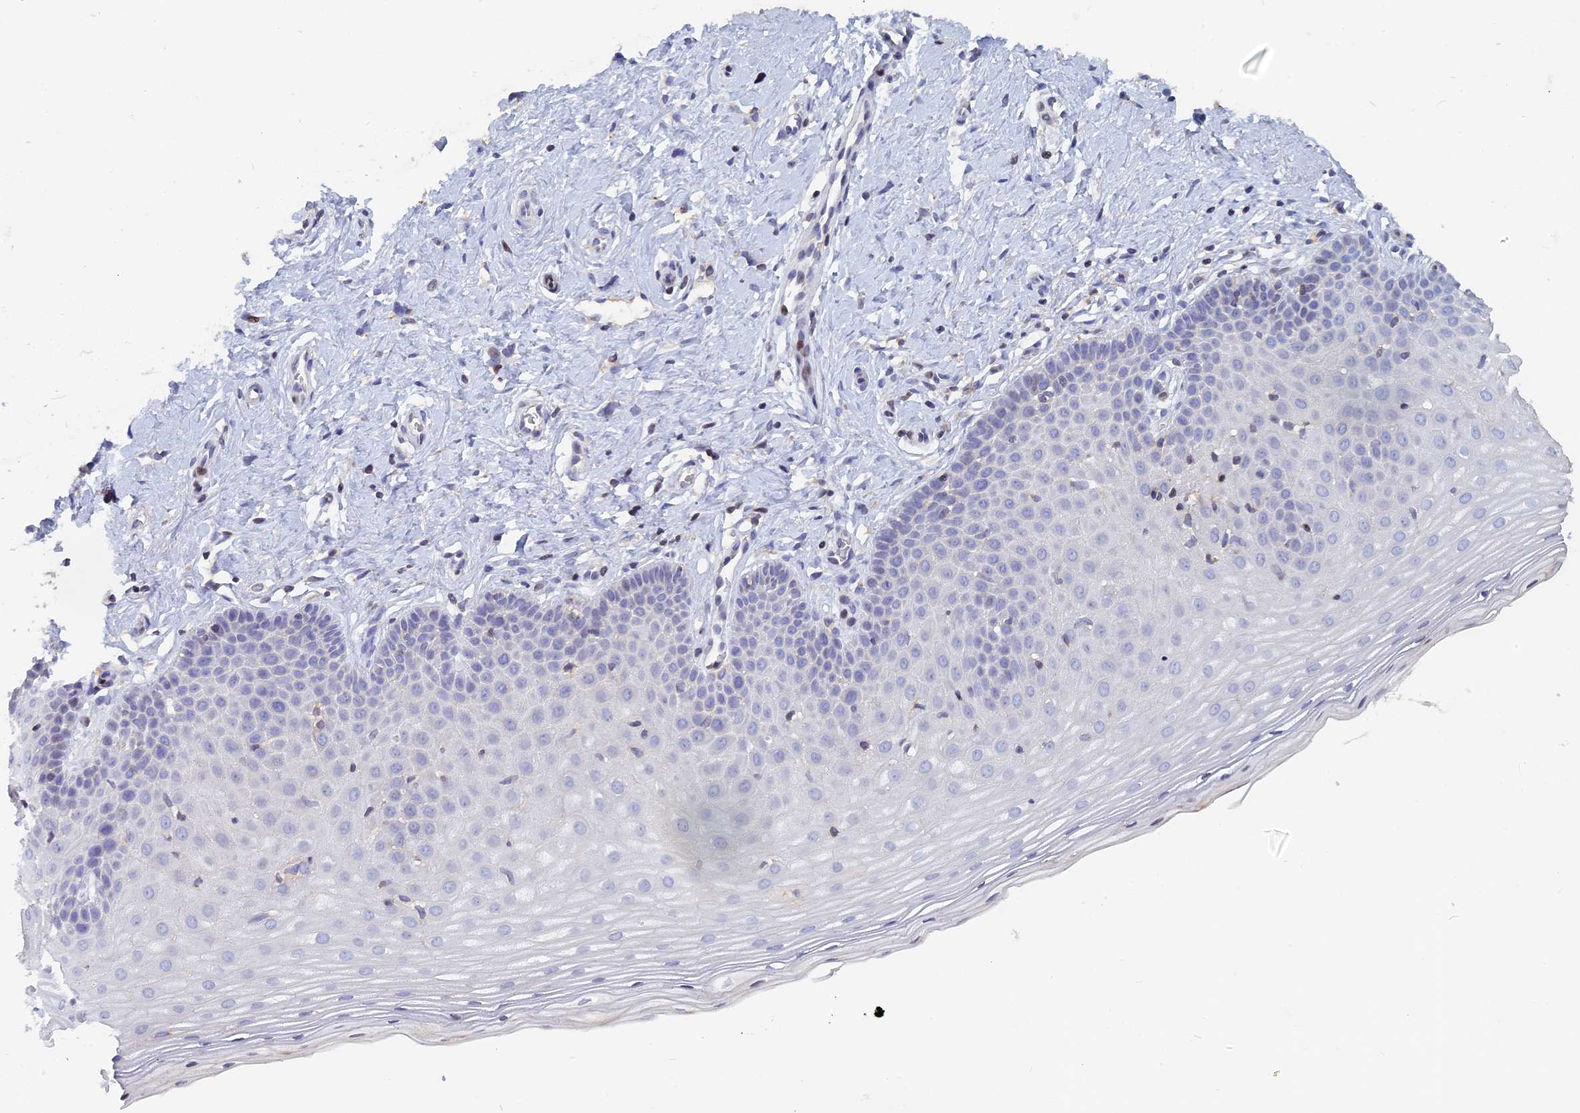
{"staining": {"intensity": "negative", "quantity": "none", "location": "none"}, "tissue": "cervix", "cell_type": "Glandular cells", "image_type": "normal", "snomed": [{"axis": "morphology", "description": "Normal tissue, NOS"}, {"axis": "topography", "description": "Cervix"}], "caption": "An immunohistochemistry (IHC) image of normal cervix is shown. There is no staining in glandular cells of cervix. (DAB immunohistochemistry visualized using brightfield microscopy, high magnification).", "gene": "ACP7", "patient": {"sex": "female", "age": 36}}